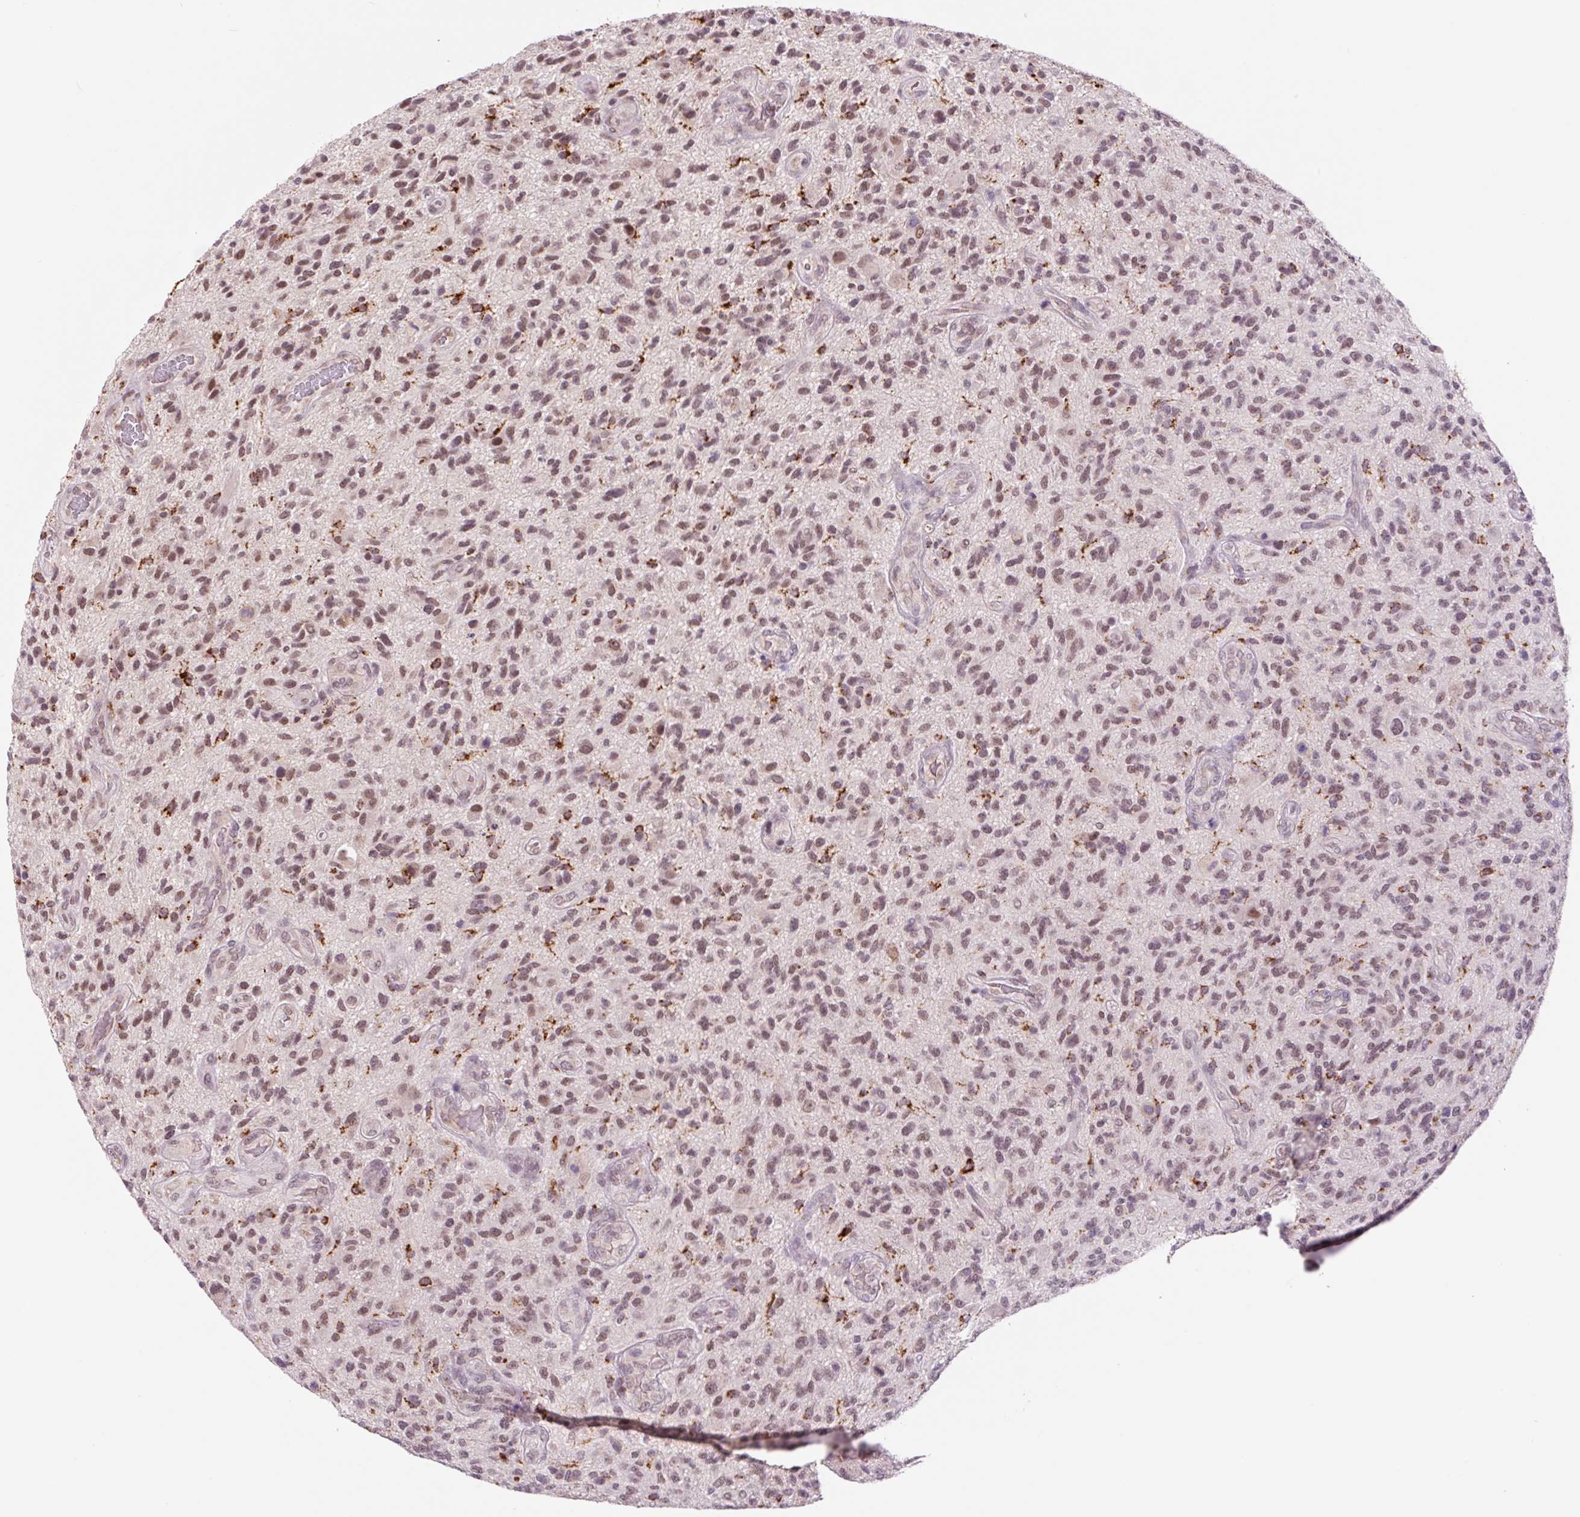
{"staining": {"intensity": "moderate", "quantity": ">75%", "location": "nuclear"}, "tissue": "glioma", "cell_type": "Tumor cells", "image_type": "cancer", "snomed": [{"axis": "morphology", "description": "Glioma, malignant, High grade"}, {"axis": "topography", "description": "Brain"}], "caption": "Immunohistochemical staining of human high-grade glioma (malignant) exhibits moderate nuclear protein positivity in approximately >75% of tumor cells.", "gene": "PCK2", "patient": {"sex": "male", "age": 47}}